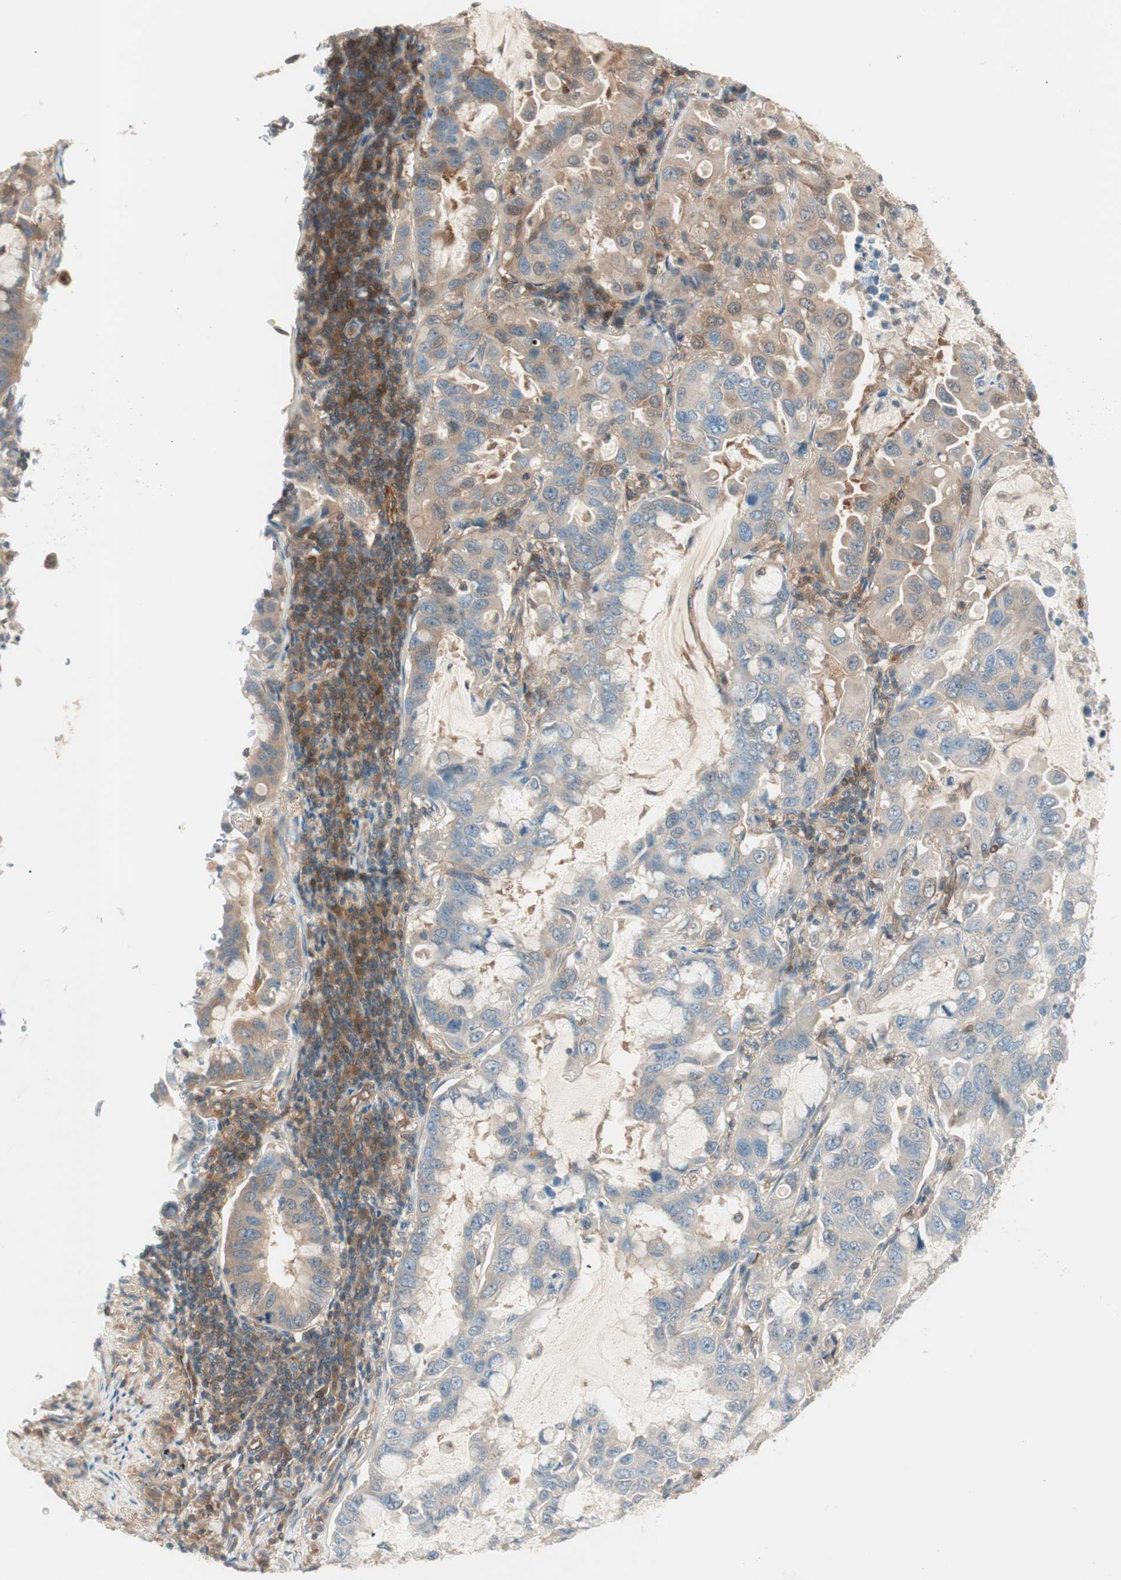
{"staining": {"intensity": "weak", "quantity": "25%-75%", "location": "cytoplasmic/membranous"}, "tissue": "lung cancer", "cell_type": "Tumor cells", "image_type": "cancer", "snomed": [{"axis": "morphology", "description": "Adenocarcinoma, NOS"}, {"axis": "topography", "description": "Lung"}], "caption": "Immunohistochemical staining of human lung cancer reveals weak cytoplasmic/membranous protein positivity in about 25%-75% of tumor cells.", "gene": "GALT", "patient": {"sex": "male", "age": 64}}